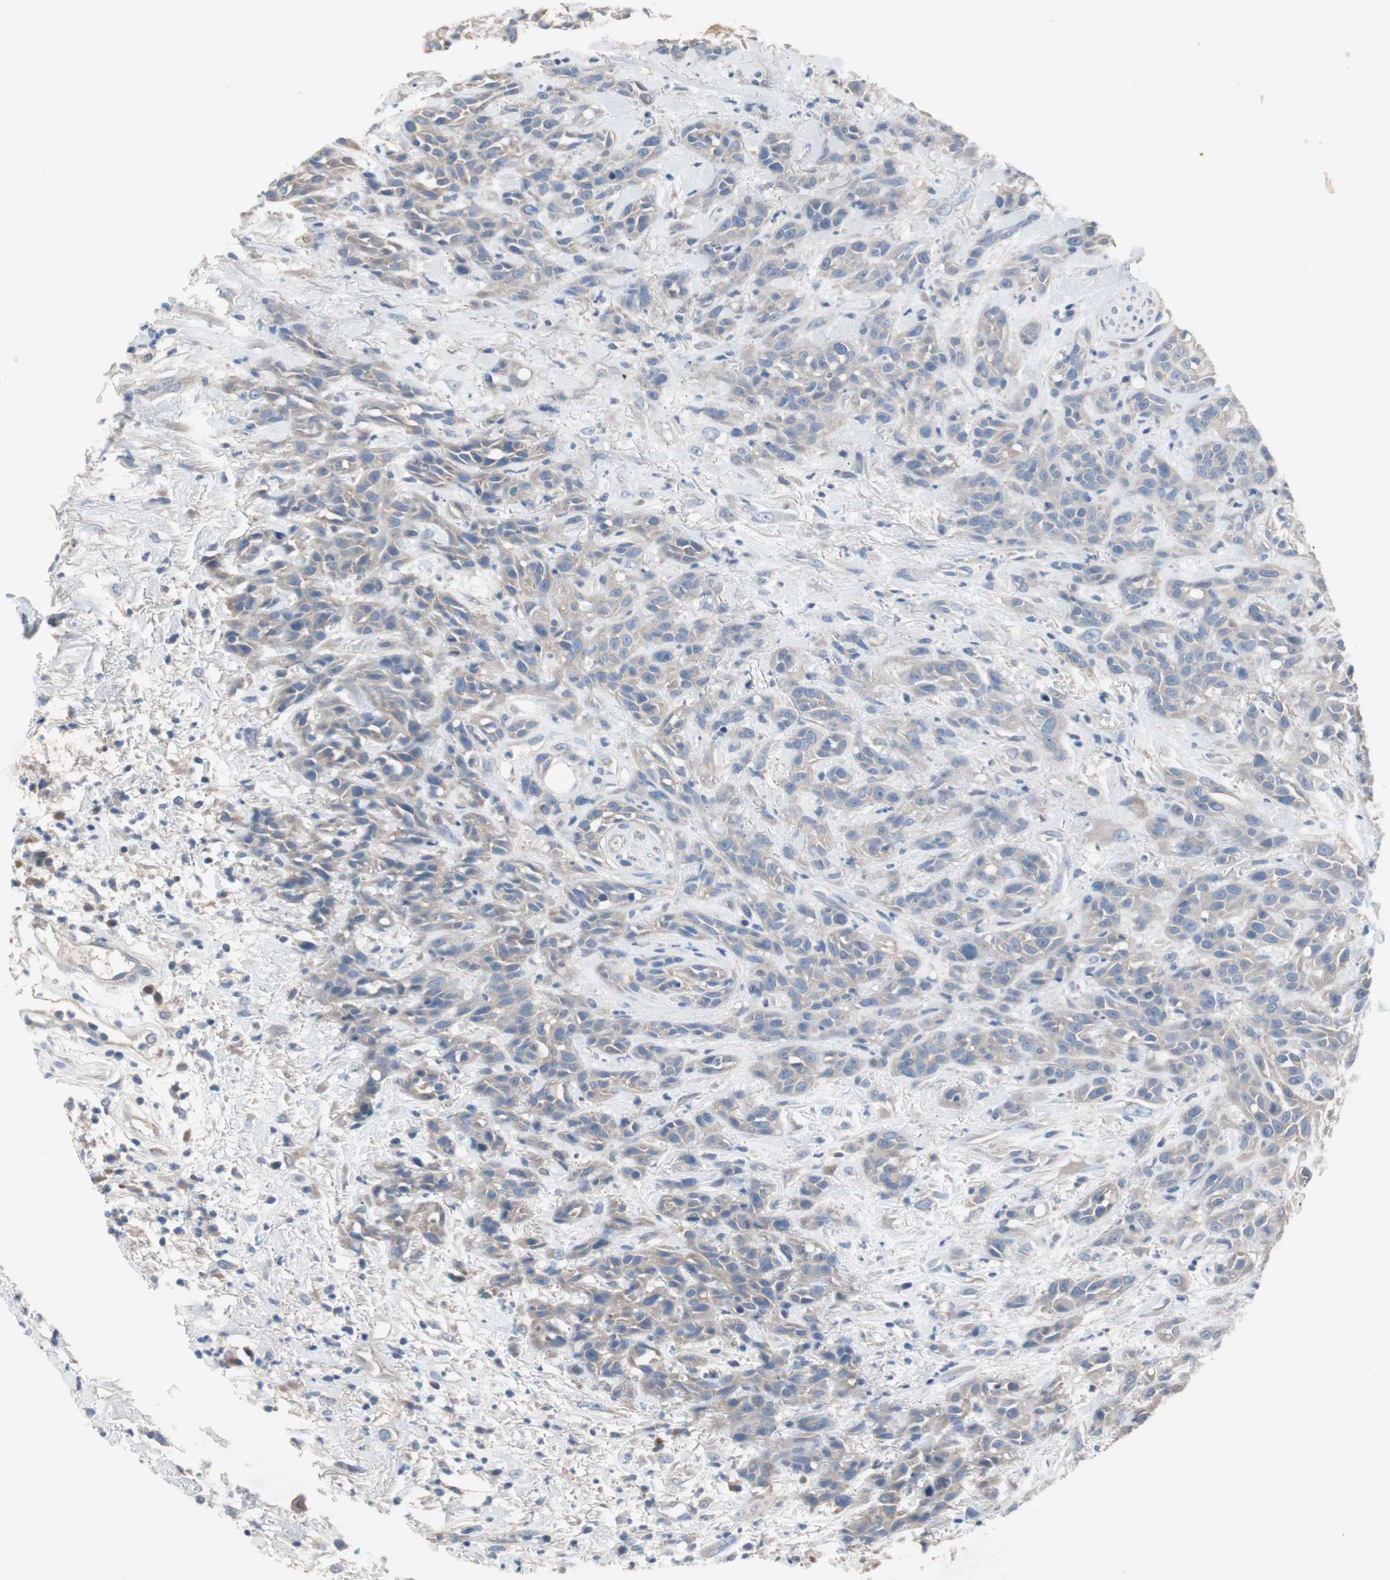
{"staining": {"intensity": "negative", "quantity": "none", "location": "none"}, "tissue": "head and neck cancer", "cell_type": "Tumor cells", "image_type": "cancer", "snomed": [{"axis": "morphology", "description": "Squamous cell carcinoma, NOS"}, {"axis": "topography", "description": "Head-Neck"}], "caption": "Immunohistochemistry (IHC) of squamous cell carcinoma (head and neck) displays no staining in tumor cells.", "gene": "GLUL", "patient": {"sex": "male", "age": 62}}